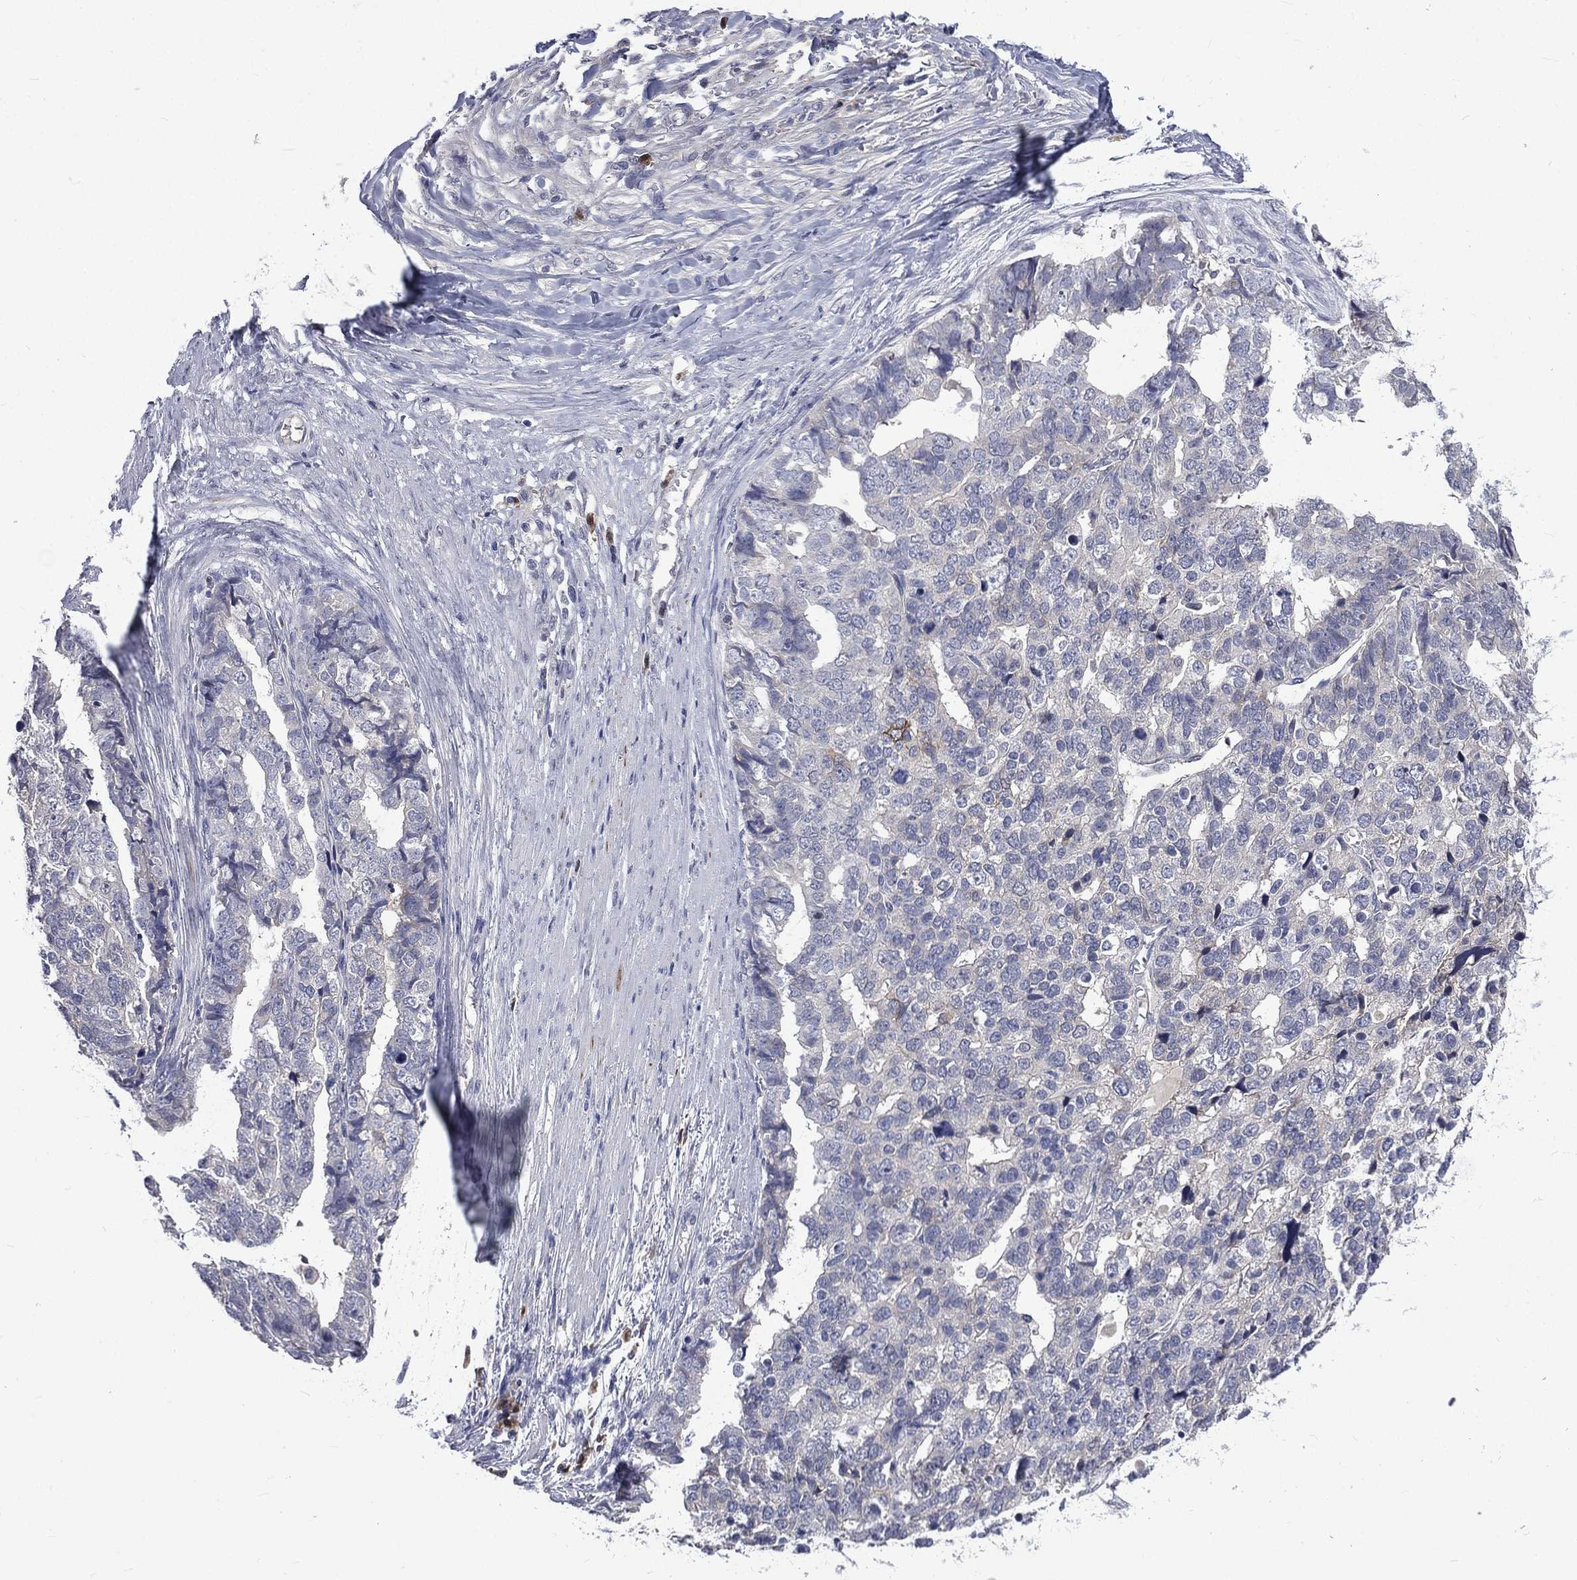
{"staining": {"intensity": "negative", "quantity": "none", "location": "none"}, "tissue": "stomach cancer", "cell_type": "Tumor cells", "image_type": "cancer", "snomed": [{"axis": "morphology", "description": "Adenocarcinoma, NOS"}, {"axis": "topography", "description": "Stomach"}], "caption": "An immunohistochemistry photomicrograph of adenocarcinoma (stomach) is shown. There is no staining in tumor cells of adenocarcinoma (stomach). (Immunohistochemistry (ihc), brightfield microscopy, high magnification).", "gene": "CA12", "patient": {"sex": "male", "age": 69}}